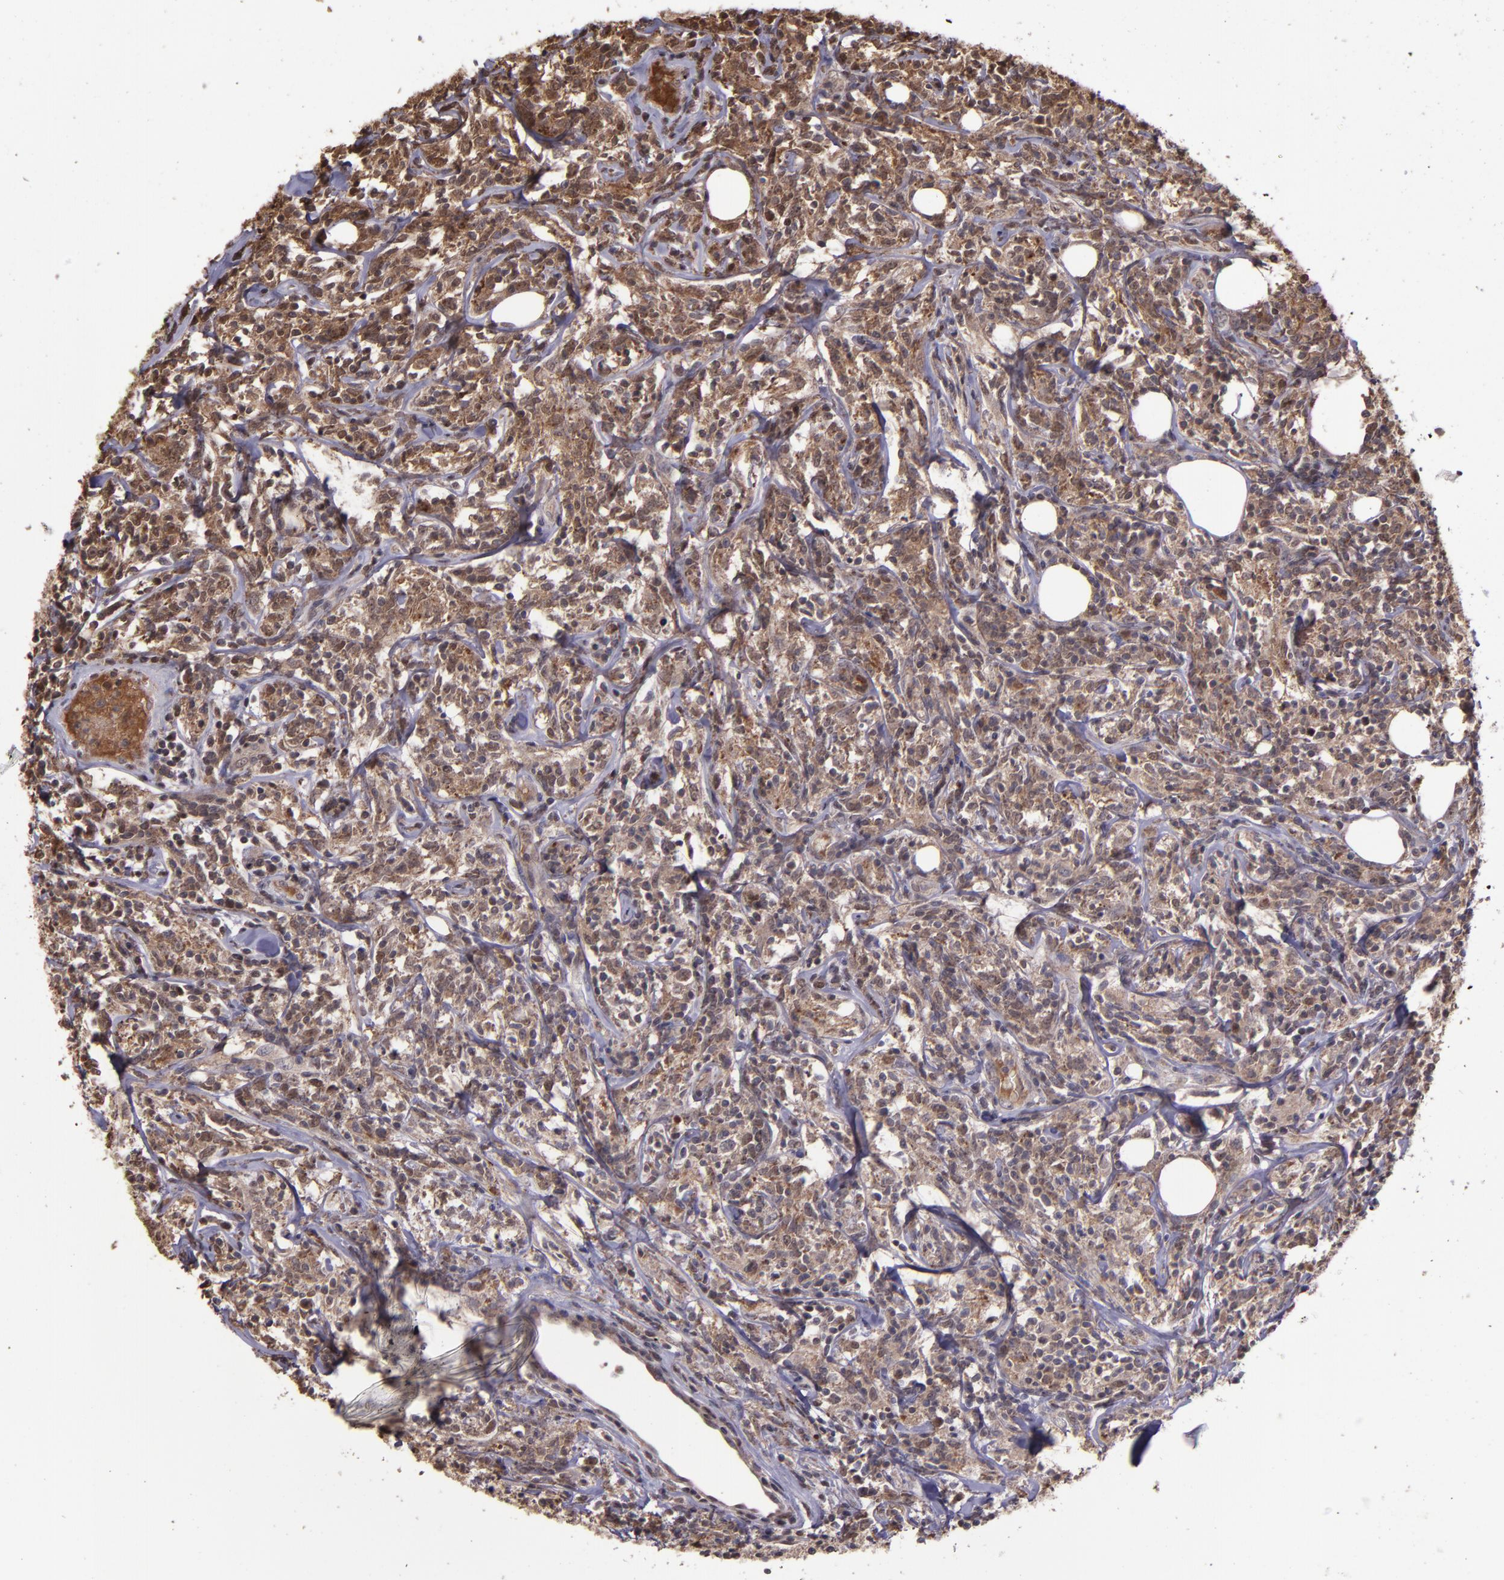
{"staining": {"intensity": "moderate", "quantity": "25%-75%", "location": "cytoplasmic/membranous,nuclear"}, "tissue": "lymphoma", "cell_type": "Tumor cells", "image_type": "cancer", "snomed": [{"axis": "morphology", "description": "Malignant lymphoma, non-Hodgkin's type, High grade"}, {"axis": "topography", "description": "Lymph node"}], "caption": "Immunohistochemistry (IHC) photomicrograph of high-grade malignant lymphoma, non-Hodgkin's type stained for a protein (brown), which shows medium levels of moderate cytoplasmic/membranous and nuclear positivity in about 25%-75% of tumor cells.", "gene": "SERPINF2", "patient": {"sex": "female", "age": 84}}